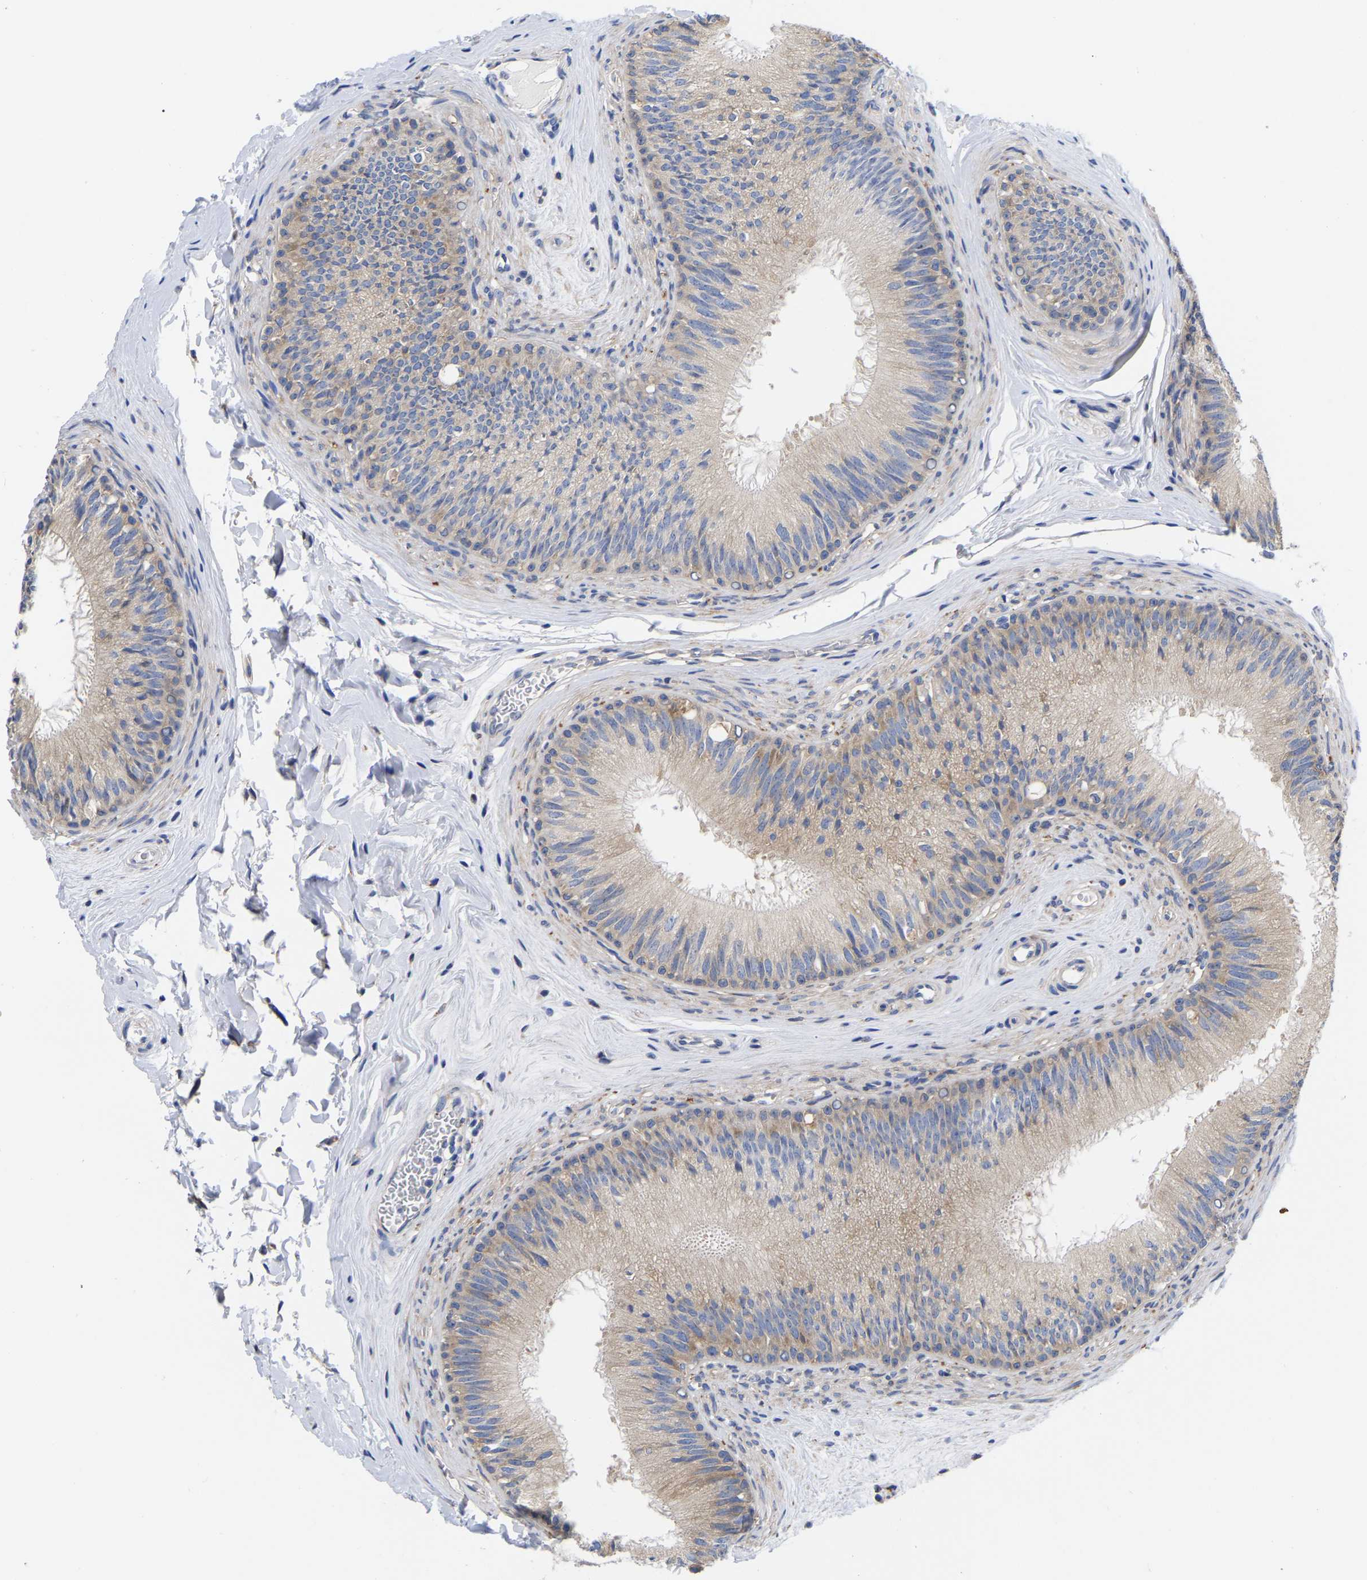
{"staining": {"intensity": "moderate", "quantity": ">75%", "location": "cytoplasmic/membranous"}, "tissue": "epididymis", "cell_type": "Glandular cells", "image_type": "normal", "snomed": [{"axis": "morphology", "description": "Normal tissue, NOS"}, {"axis": "topography", "description": "Testis"}, {"axis": "topography", "description": "Epididymis"}], "caption": "Immunohistochemical staining of unremarkable epididymis shows moderate cytoplasmic/membranous protein staining in approximately >75% of glandular cells.", "gene": "CFAP298", "patient": {"sex": "male", "age": 36}}